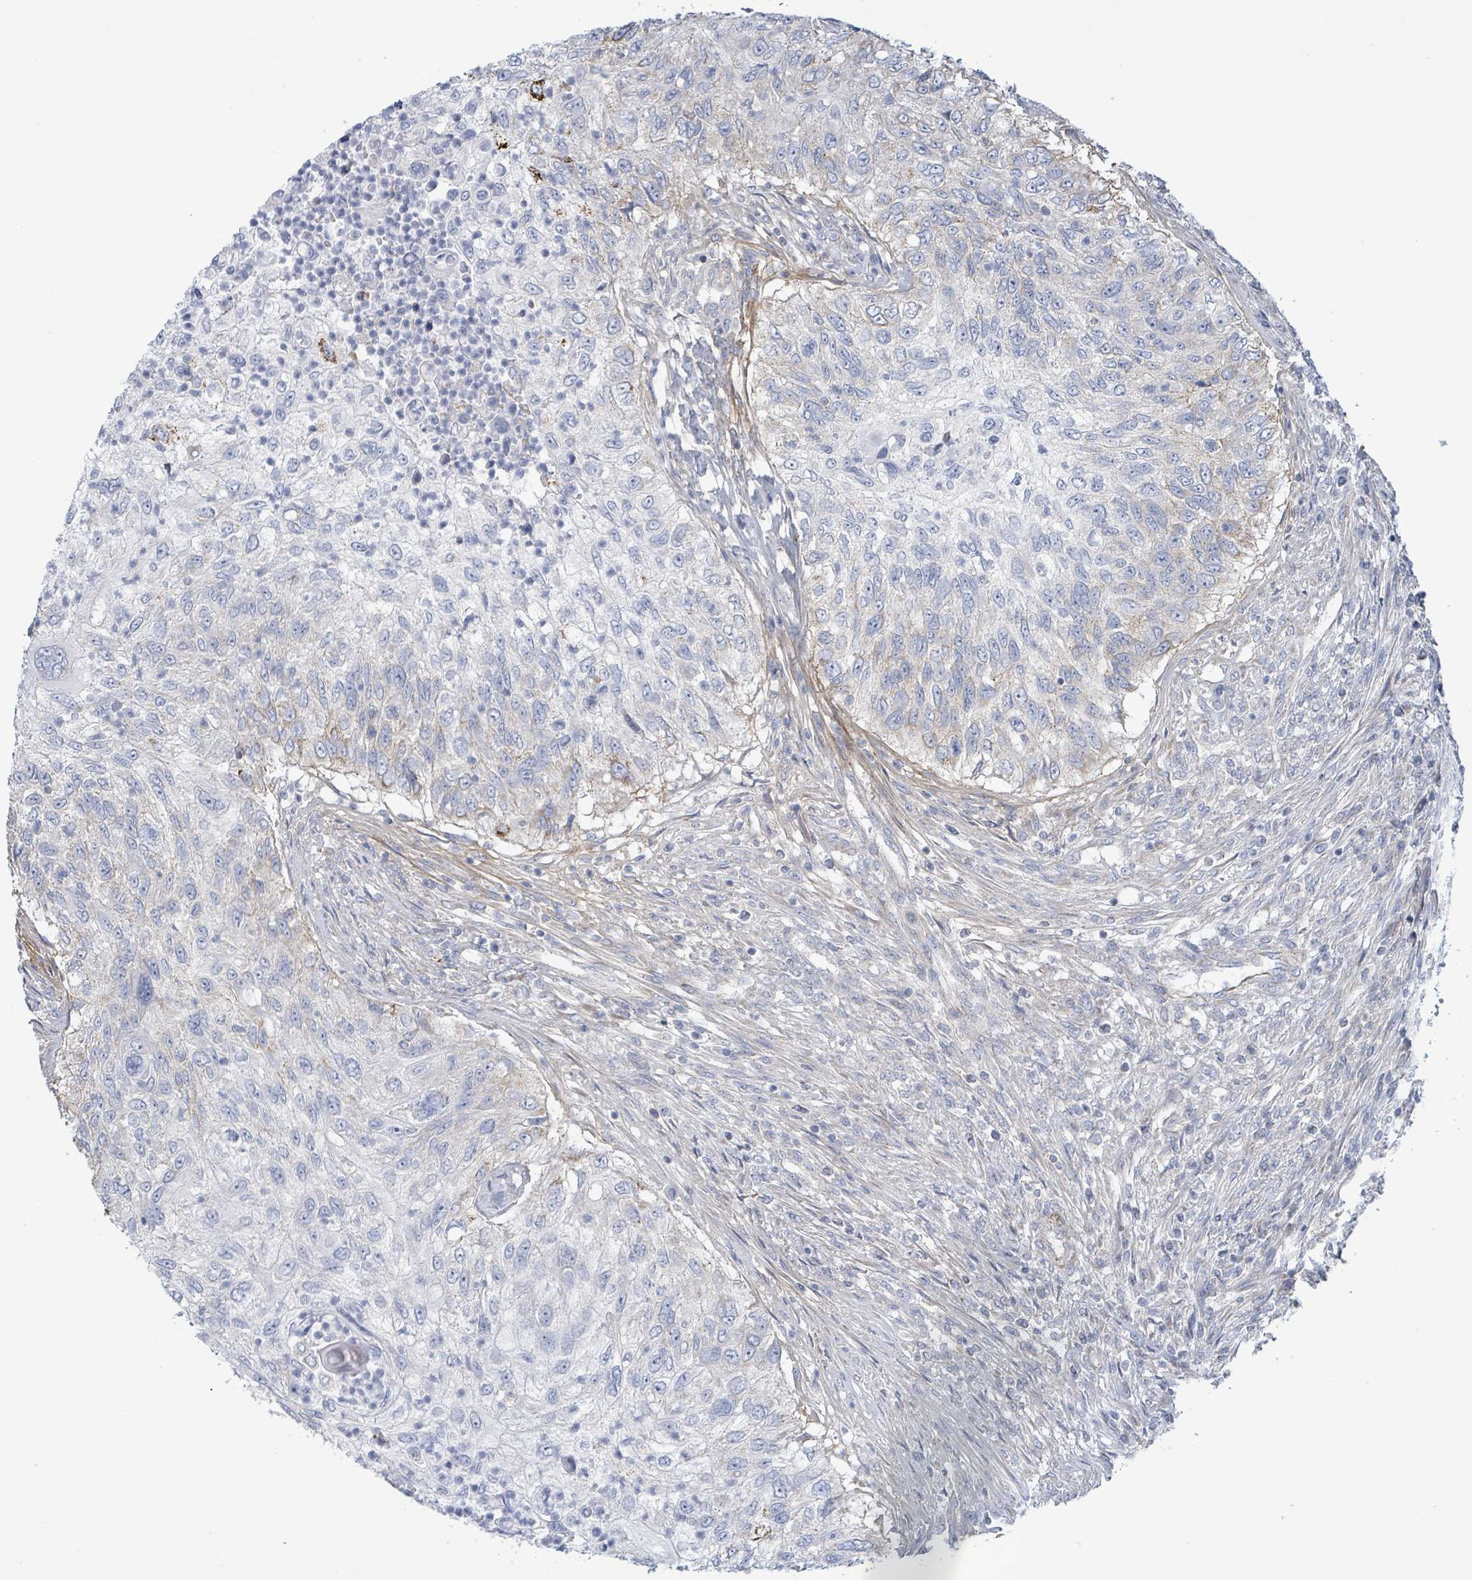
{"staining": {"intensity": "negative", "quantity": "none", "location": "none"}, "tissue": "urothelial cancer", "cell_type": "Tumor cells", "image_type": "cancer", "snomed": [{"axis": "morphology", "description": "Urothelial carcinoma, High grade"}, {"axis": "topography", "description": "Urinary bladder"}], "caption": "The immunohistochemistry image has no significant staining in tumor cells of urothelial carcinoma (high-grade) tissue. (DAB (3,3'-diaminobenzidine) immunohistochemistry, high magnification).", "gene": "ALG12", "patient": {"sex": "female", "age": 60}}